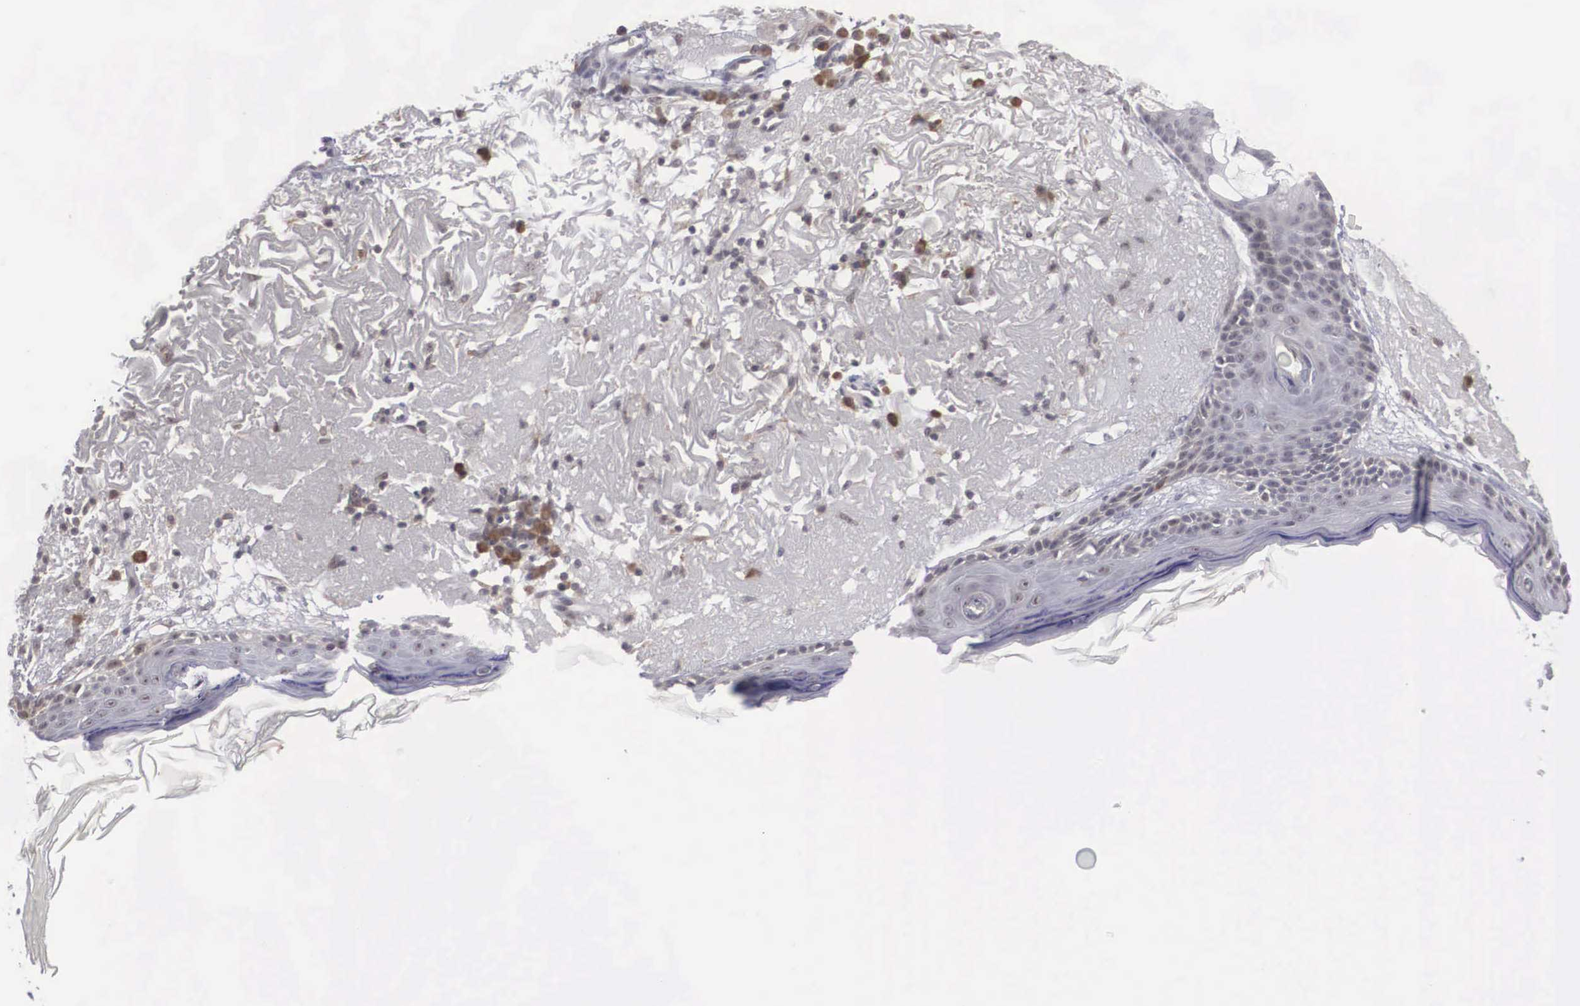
{"staining": {"intensity": "negative", "quantity": "none", "location": "none"}, "tissue": "skin", "cell_type": "Fibroblasts", "image_type": "normal", "snomed": [{"axis": "morphology", "description": "Normal tissue, NOS"}, {"axis": "topography", "description": "Skin"}], "caption": "IHC of unremarkable human skin shows no expression in fibroblasts.", "gene": "WDR89", "patient": {"sex": "female", "age": 90}}